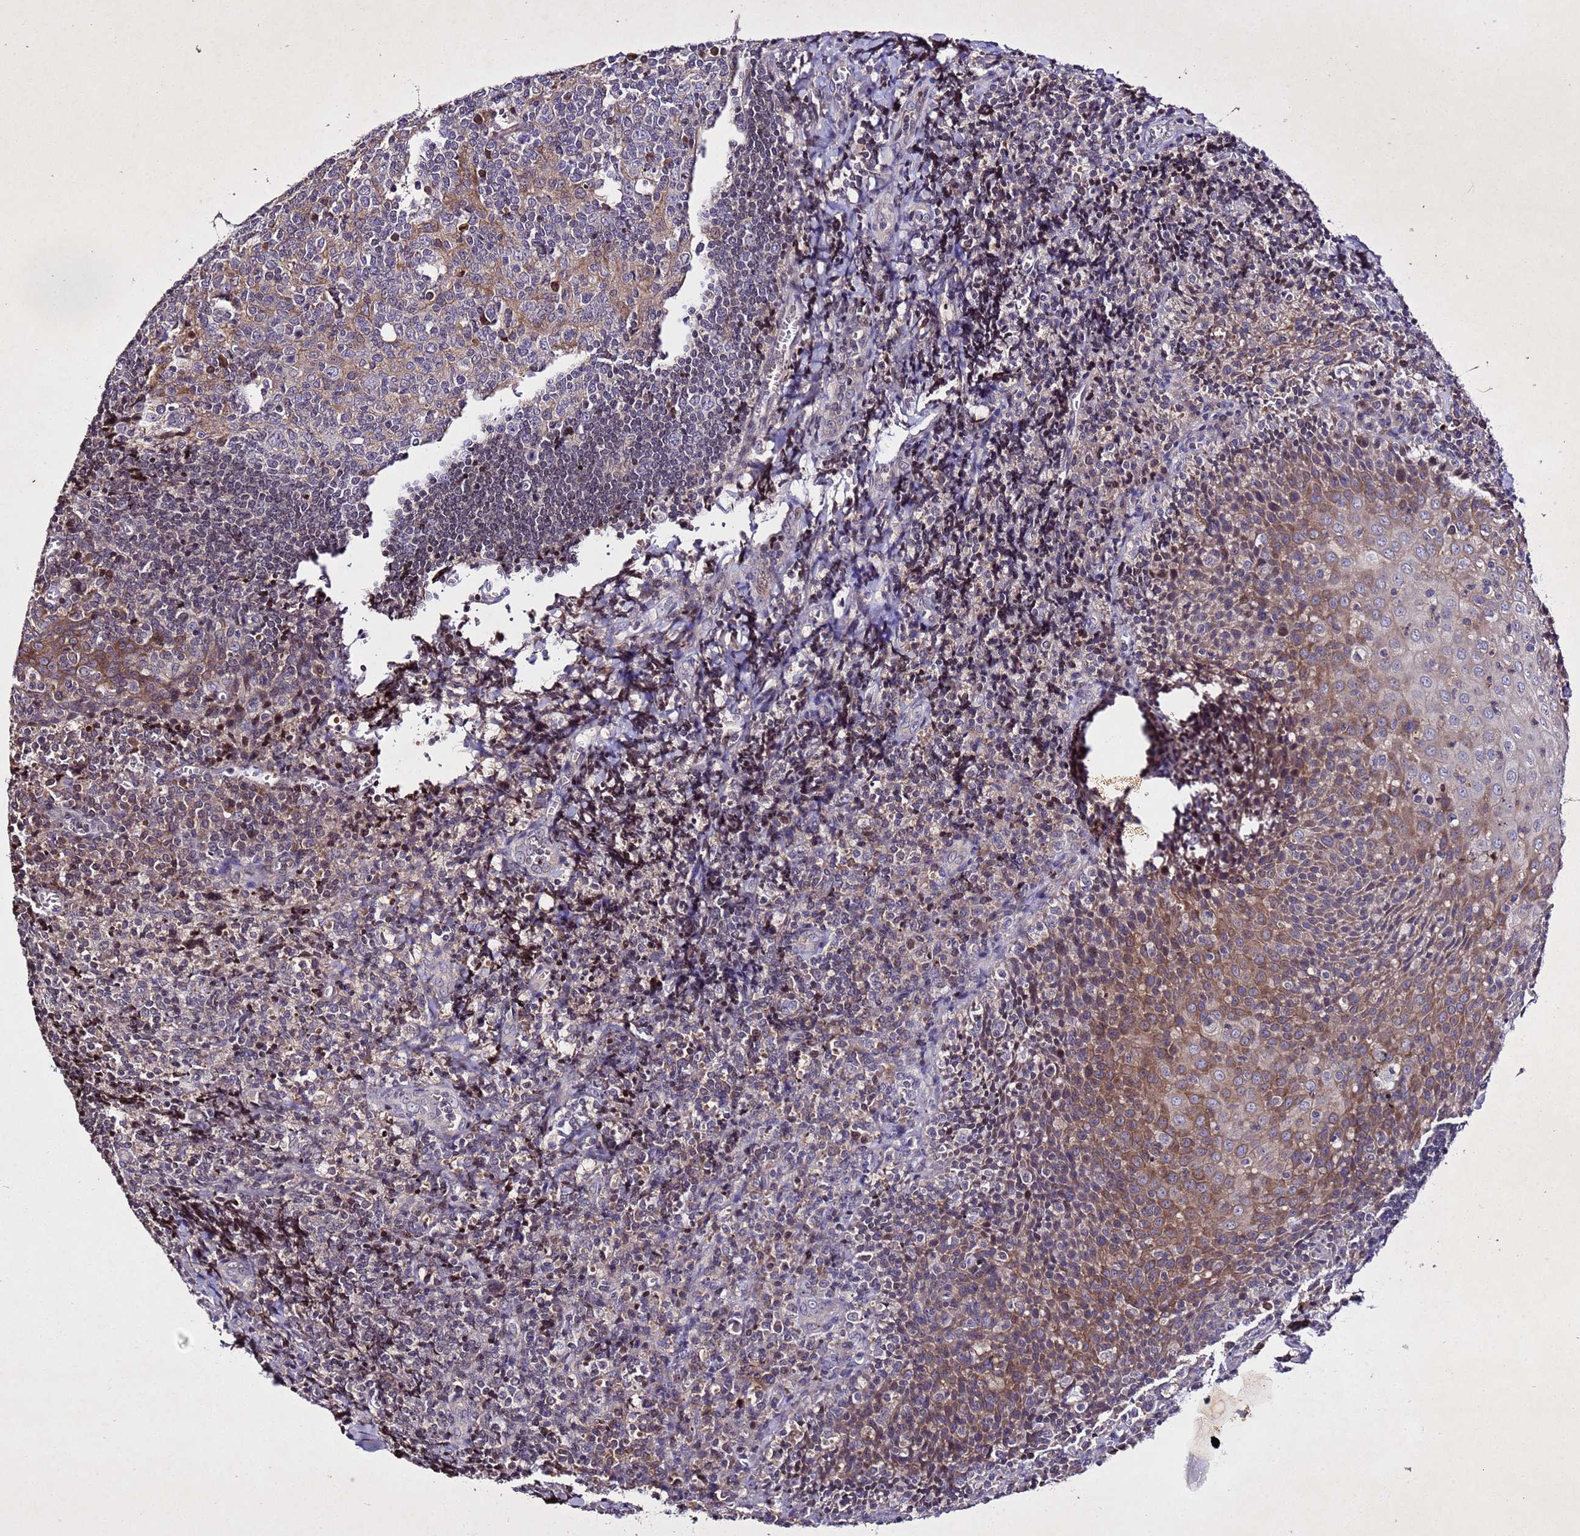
{"staining": {"intensity": "negative", "quantity": "none", "location": "none"}, "tissue": "tonsil", "cell_type": "Germinal center cells", "image_type": "normal", "snomed": [{"axis": "morphology", "description": "Normal tissue, NOS"}, {"axis": "topography", "description": "Tonsil"}], "caption": "High magnification brightfield microscopy of normal tonsil stained with DAB (brown) and counterstained with hematoxylin (blue): germinal center cells show no significant staining. (IHC, brightfield microscopy, high magnification).", "gene": "SV2B", "patient": {"sex": "male", "age": 27}}